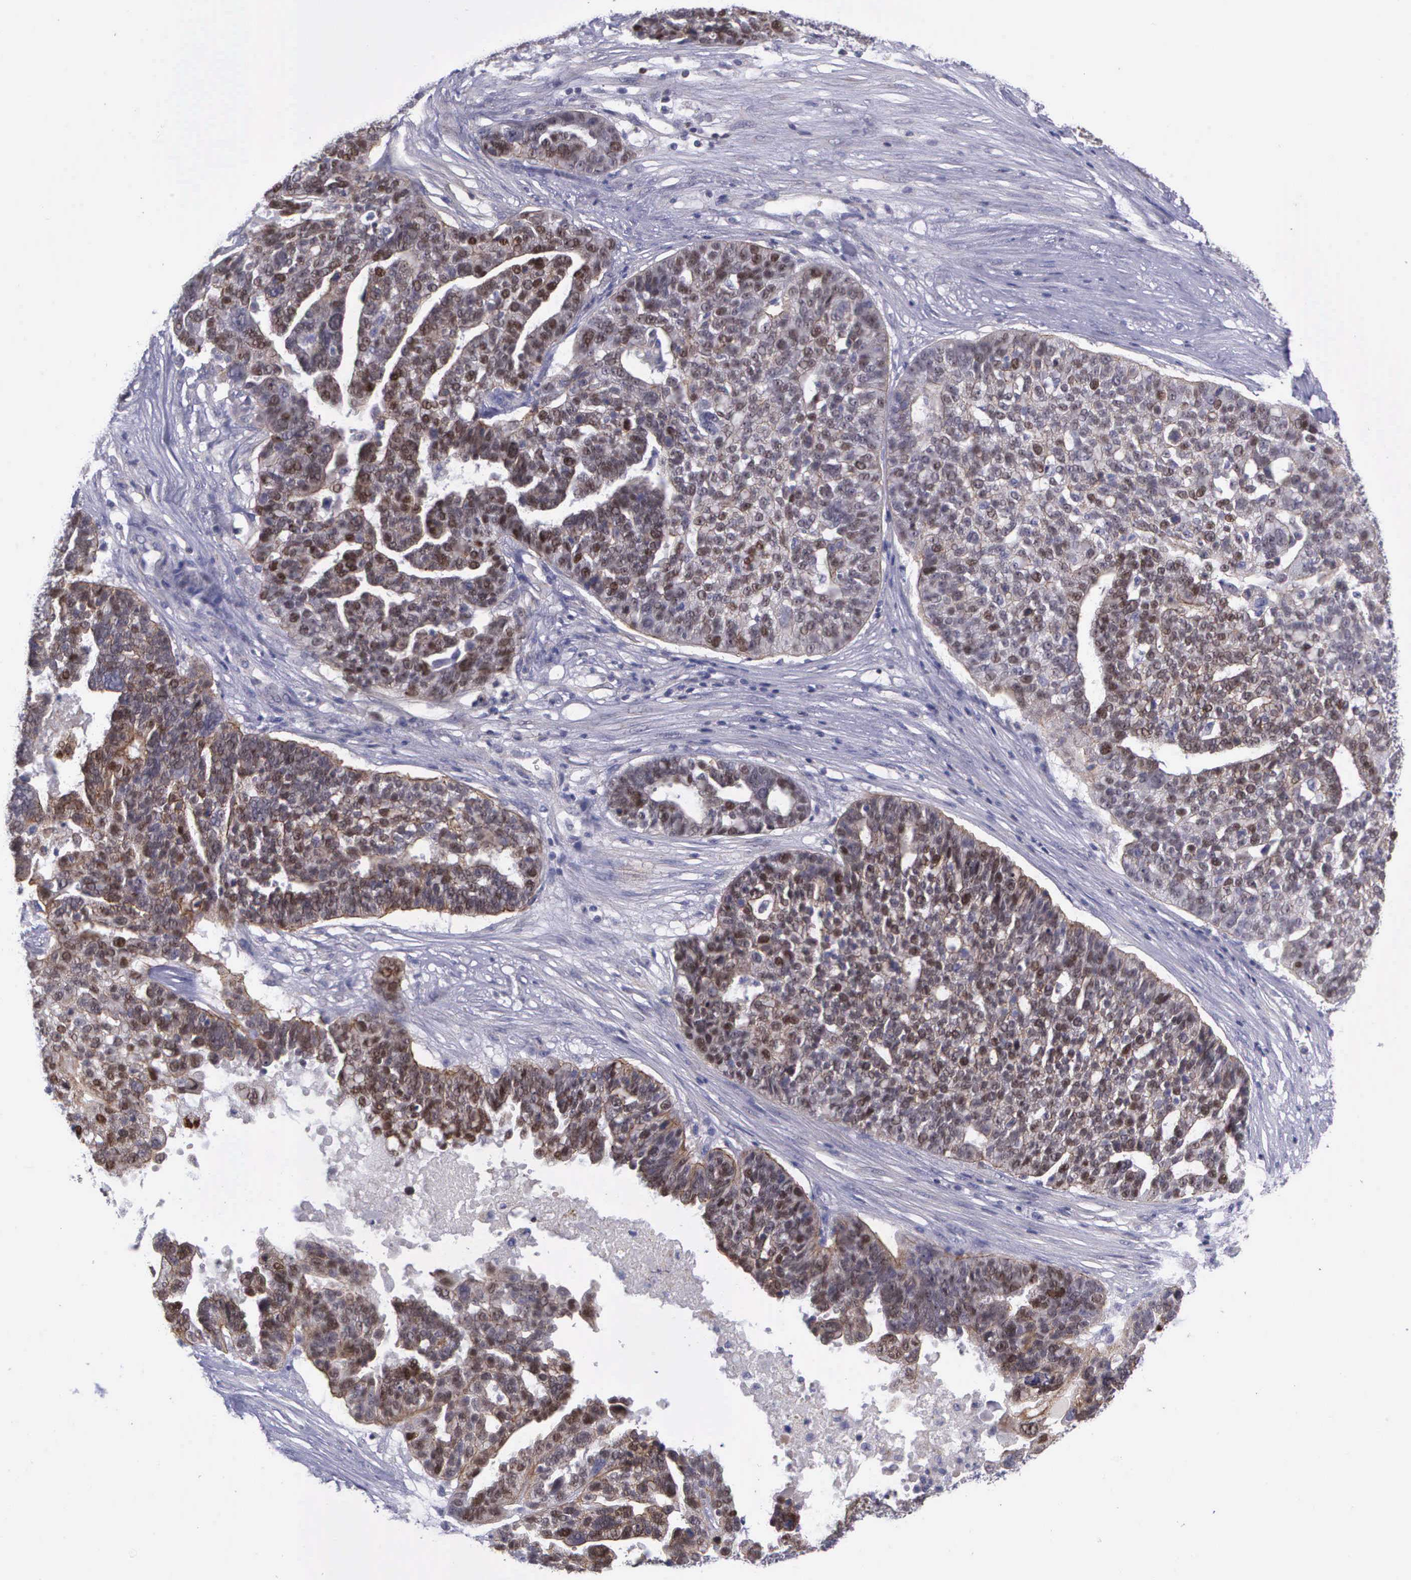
{"staining": {"intensity": "moderate", "quantity": ">75%", "location": "cytoplasmic/membranous,nuclear"}, "tissue": "ovarian cancer", "cell_type": "Tumor cells", "image_type": "cancer", "snomed": [{"axis": "morphology", "description": "Cystadenocarcinoma, serous, NOS"}, {"axis": "topography", "description": "Ovary"}], "caption": "Serous cystadenocarcinoma (ovarian) stained for a protein (brown) exhibits moderate cytoplasmic/membranous and nuclear positive expression in approximately >75% of tumor cells.", "gene": "MICAL3", "patient": {"sex": "female", "age": 59}}